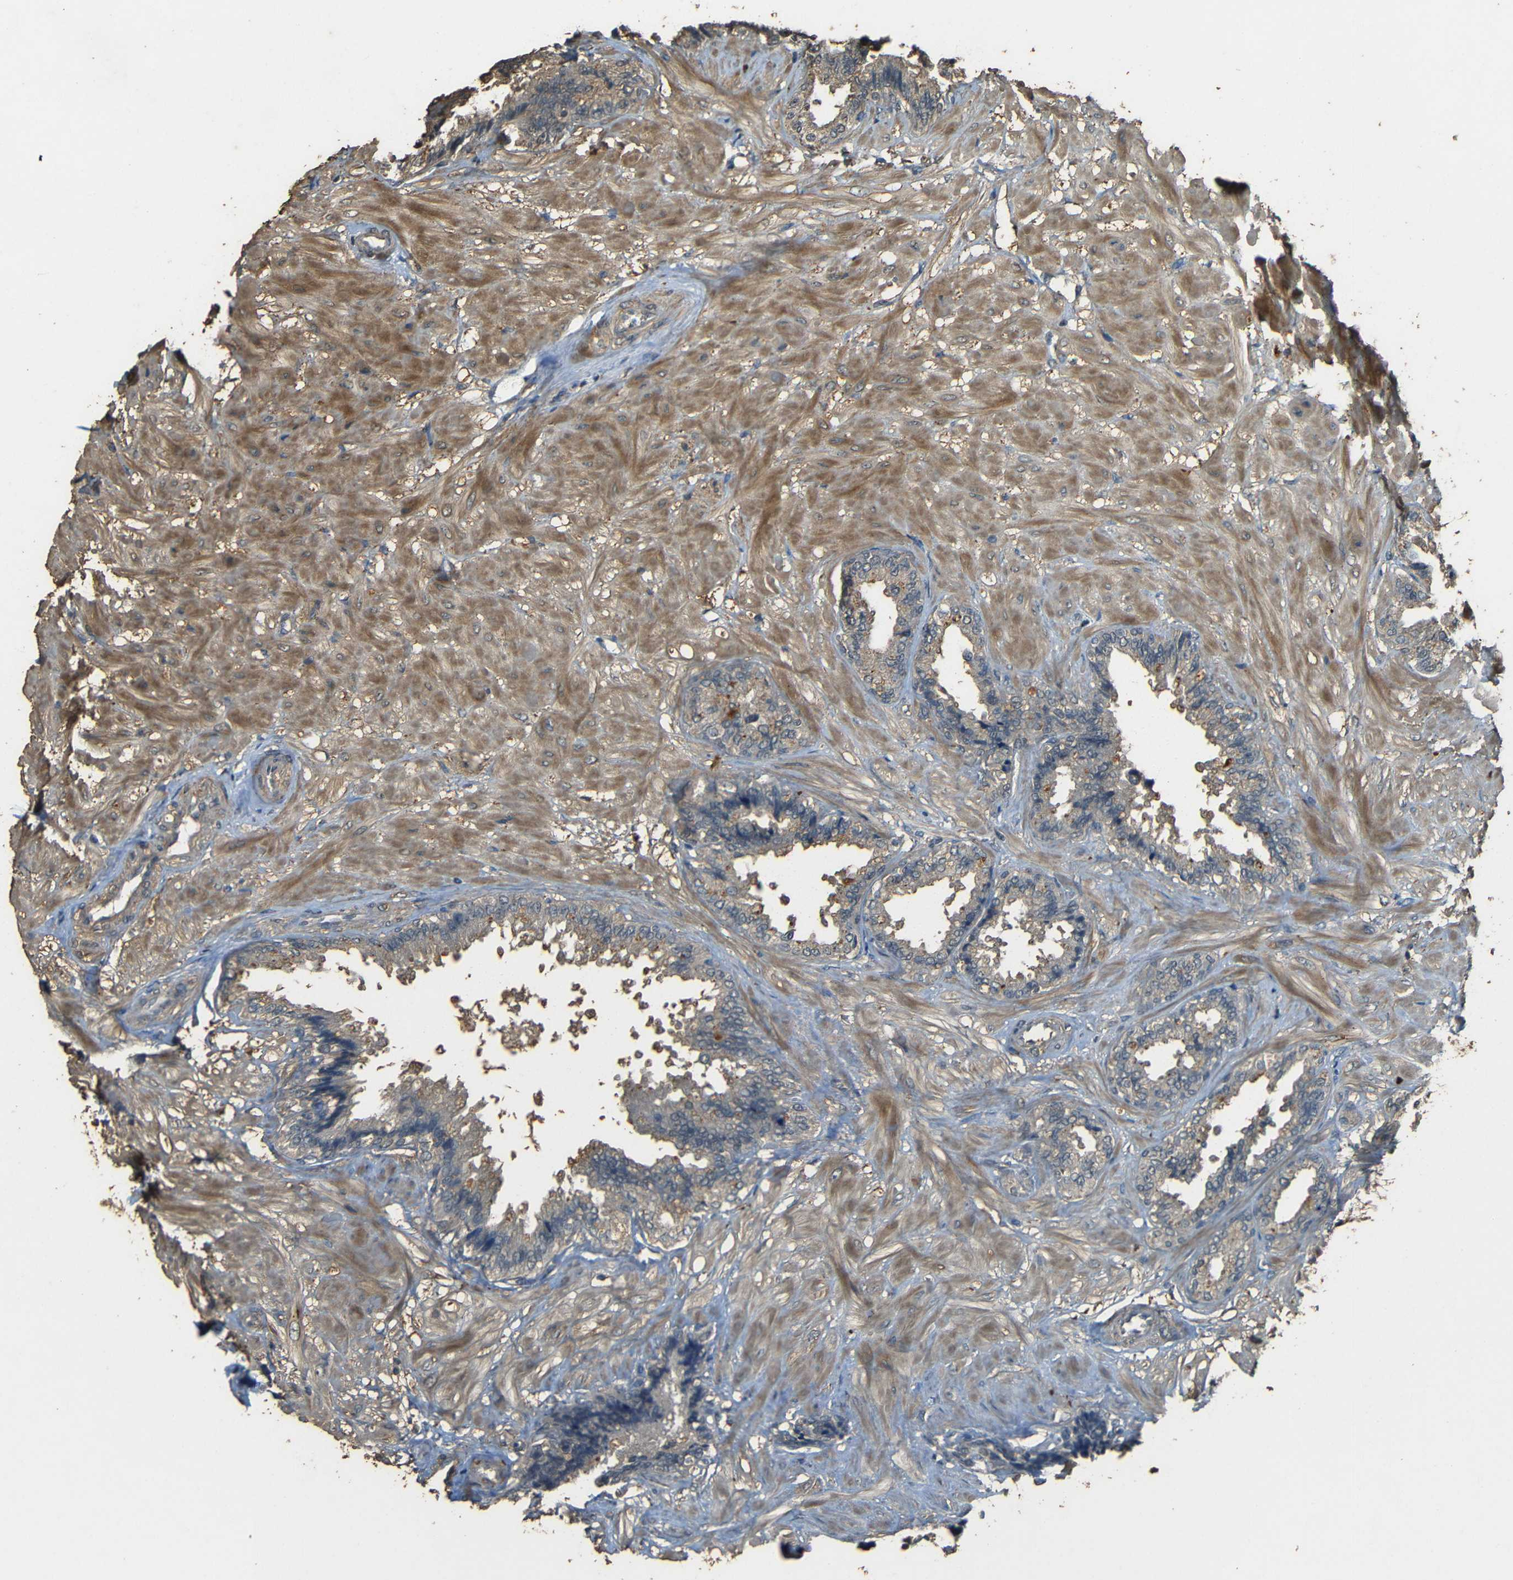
{"staining": {"intensity": "weak", "quantity": "25%-75%", "location": "cytoplasmic/membranous"}, "tissue": "seminal vesicle", "cell_type": "Glandular cells", "image_type": "normal", "snomed": [{"axis": "morphology", "description": "Normal tissue, NOS"}, {"axis": "topography", "description": "Seminal veicle"}], "caption": "The histopathology image demonstrates staining of benign seminal vesicle, revealing weak cytoplasmic/membranous protein positivity (brown color) within glandular cells.", "gene": "PDE5A", "patient": {"sex": "male", "age": 46}}